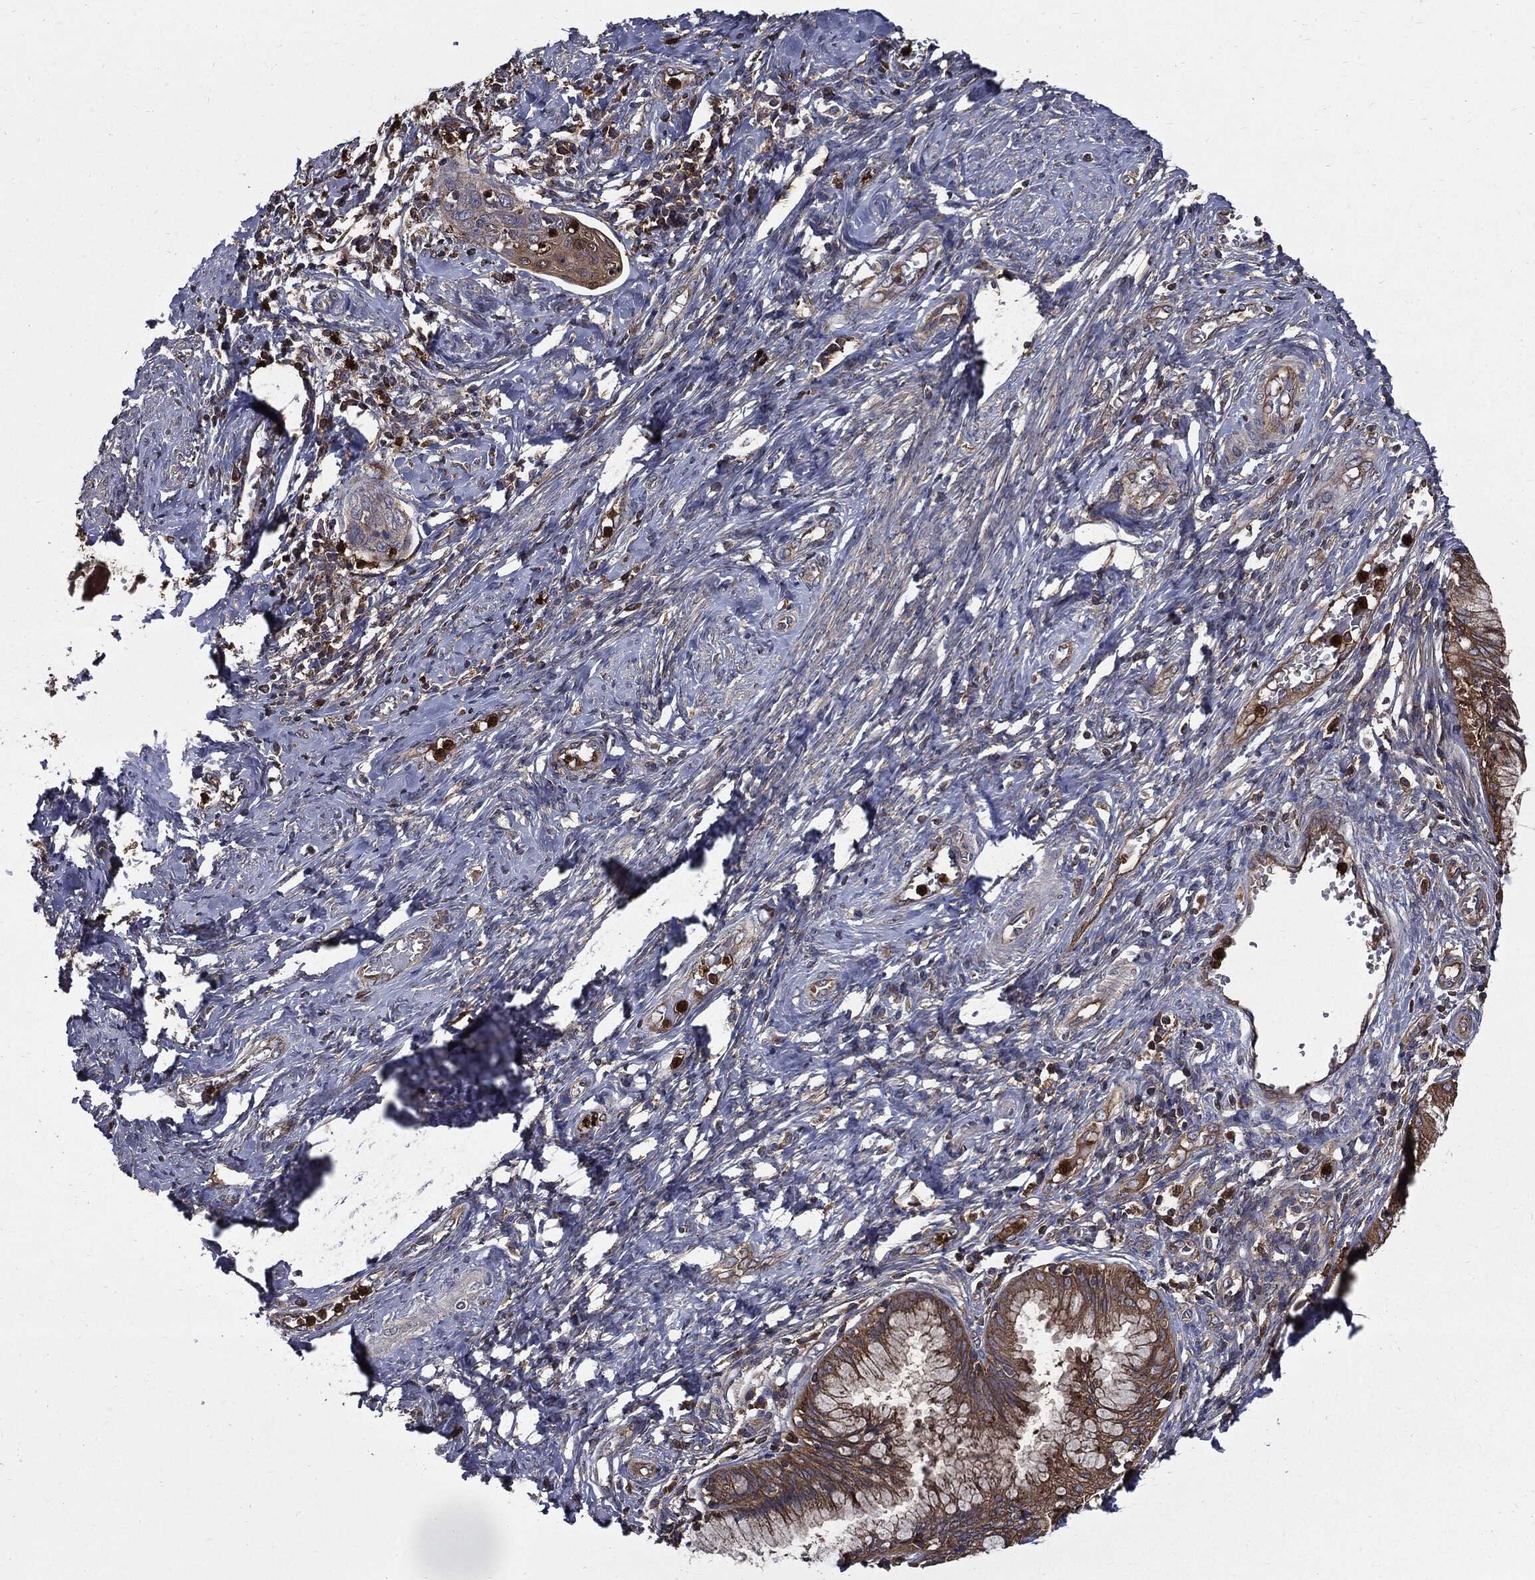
{"staining": {"intensity": "moderate", "quantity": "25%-75%", "location": "cytoplasmic/membranous"}, "tissue": "cervical cancer", "cell_type": "Tumor cells", "image_type": "cancer", "snomed": [{"axis": "morphology", "description": "Normal tissue, NOS"}, {"axis": "morphology", "description": "Squamous cell carcinoma, NOS"}, {"axis": "topography", "description": "Cervix"}], "caption": "IHC of squamous cell carcinoma (cervical) exhibits medium levels of moderate cytoplasmic/membranous expression in about 25%-75% of tumor cells.", "gene": "PDCD6IP", "patient": {"sex": "female", "age": 39}}